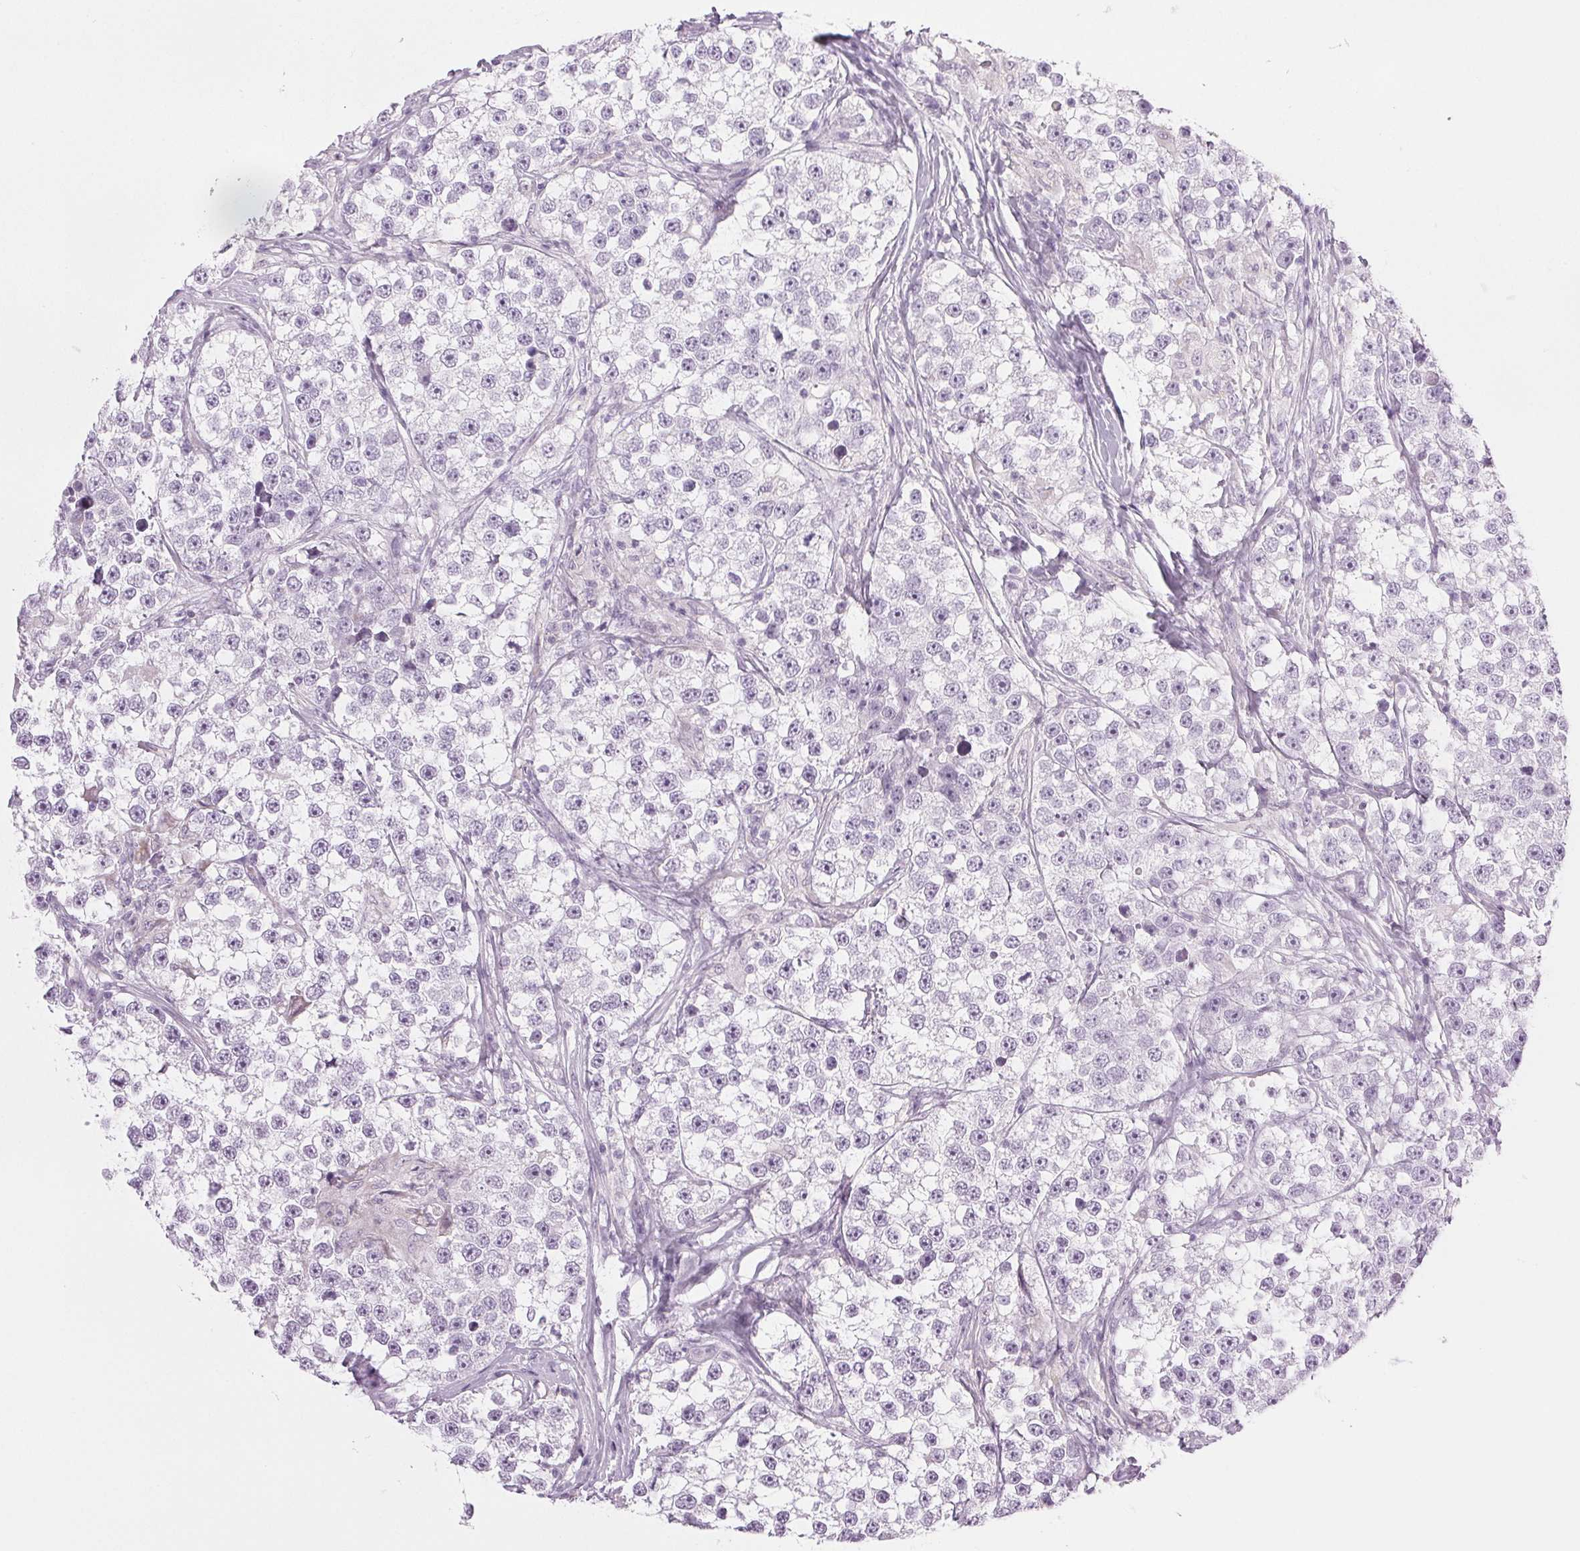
{"staining": {"intensity": "negative", "quantity": "none", "location": "none"}, "tissue": "testis cancer", "cell_type": "Tumor cells", "image_type": "cancer", "snomed": [{"axis": "morphology", "description": "Seminoma, NOS"}, {"axis": "topography", "description": "Testis"}], "caption": "Image shows no protein expression in tumor cells of testis cancer (seminoma) tissue.", "gene": "COL7A1", "patient": {"sex": "male", "age": 46}}